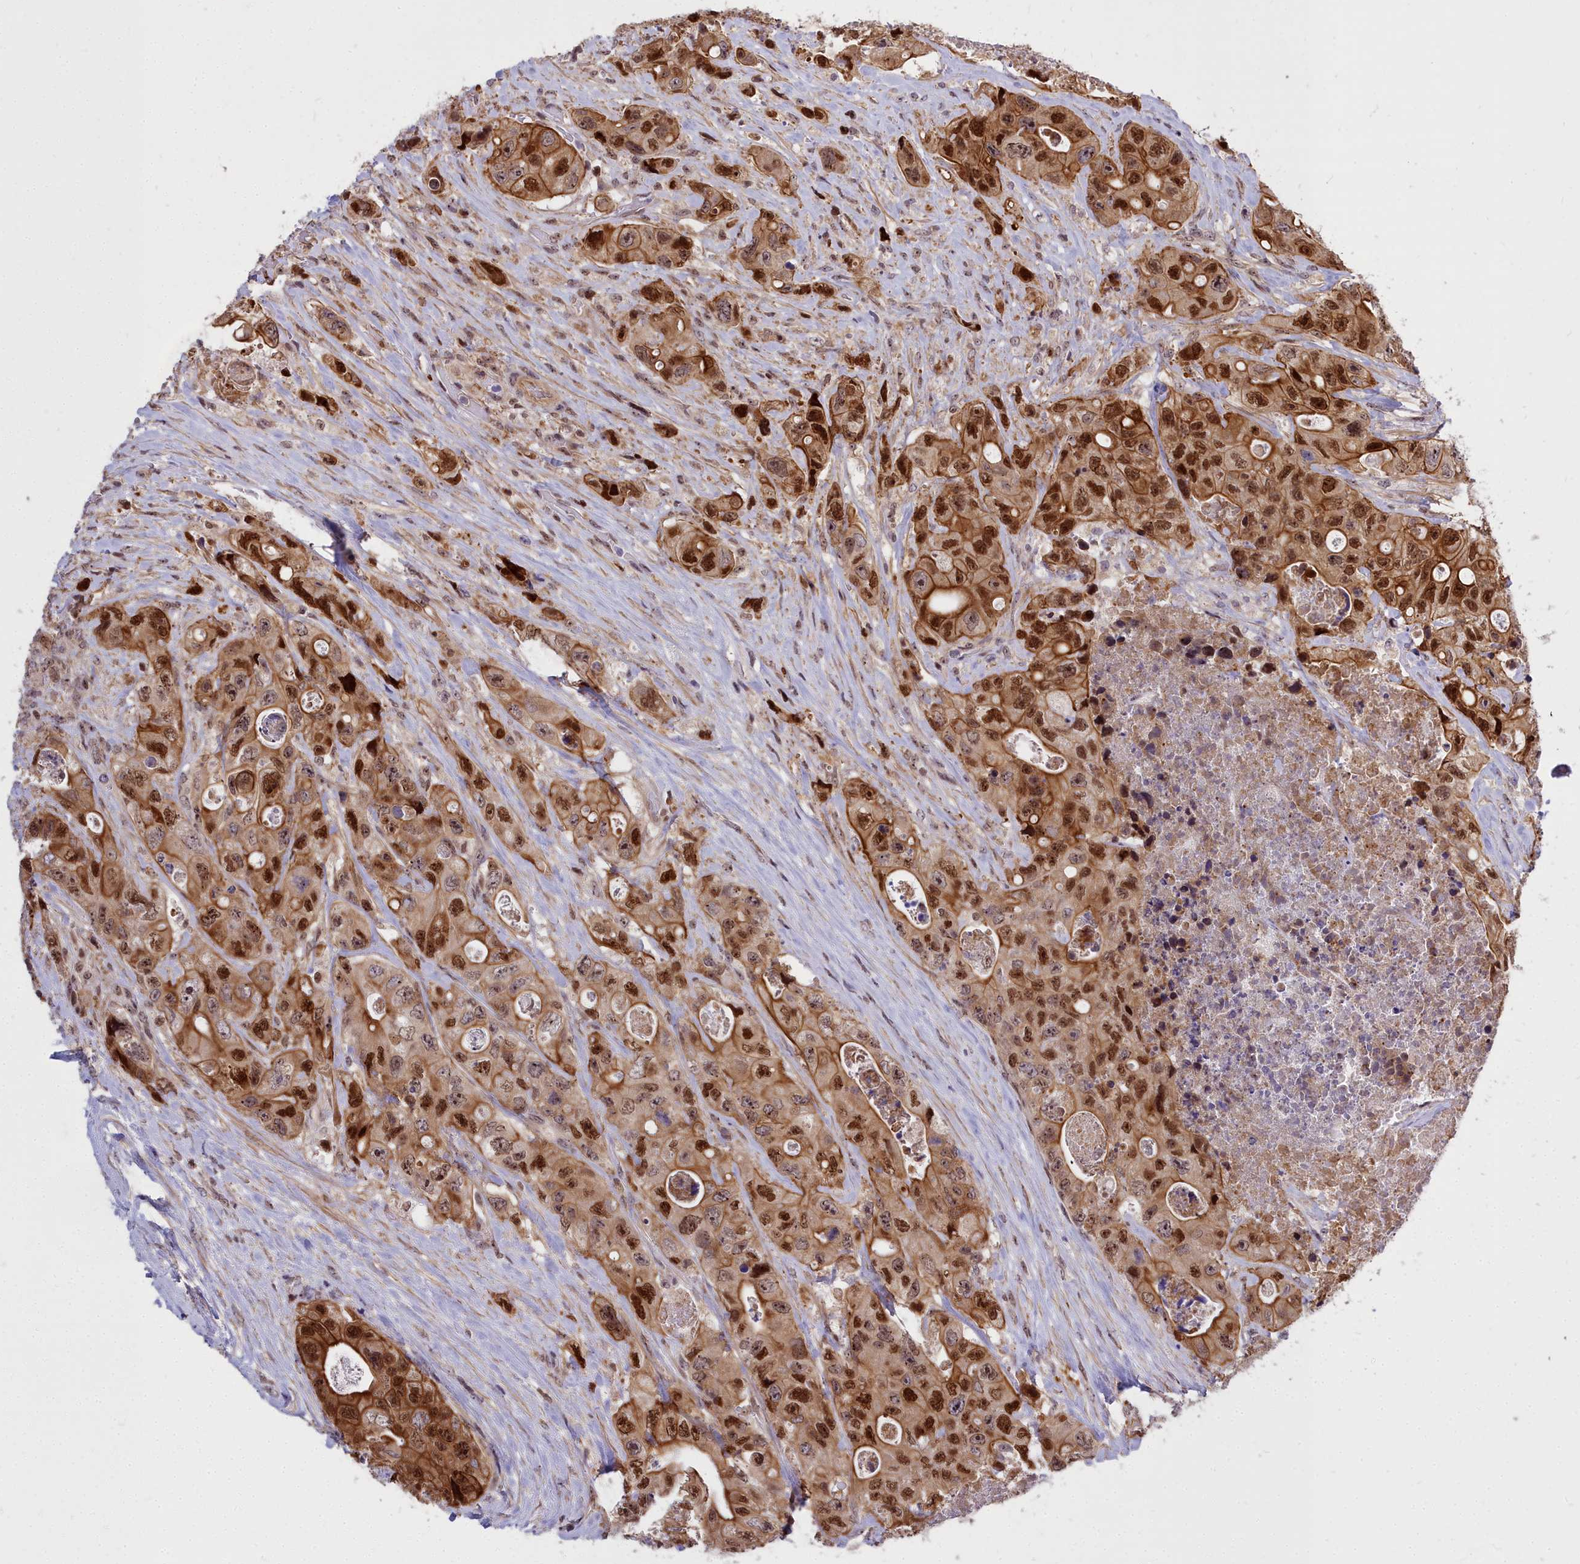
{"staining": {"intensity": "strong", "quantity": ">75%", "location": "cytoplasmic/membranous,nuclear"}, "tissue": "colorectal cancer", "cell_type": "Tumor cells", "image_type": "cancer", "snomed": [{"axis": "morphology", "description": "Adenocarcinoma, NOS"}, {"axis": "topography", "description": "Colon"}], "caption": "Strong cytoplasmic/membranous and nuclear expression is identified in about >75% of tumor cells in colorectal cancer (adenocarcinoma).", "gene": "ABCB8", "patient": {"sex": "female", "age": 46}}